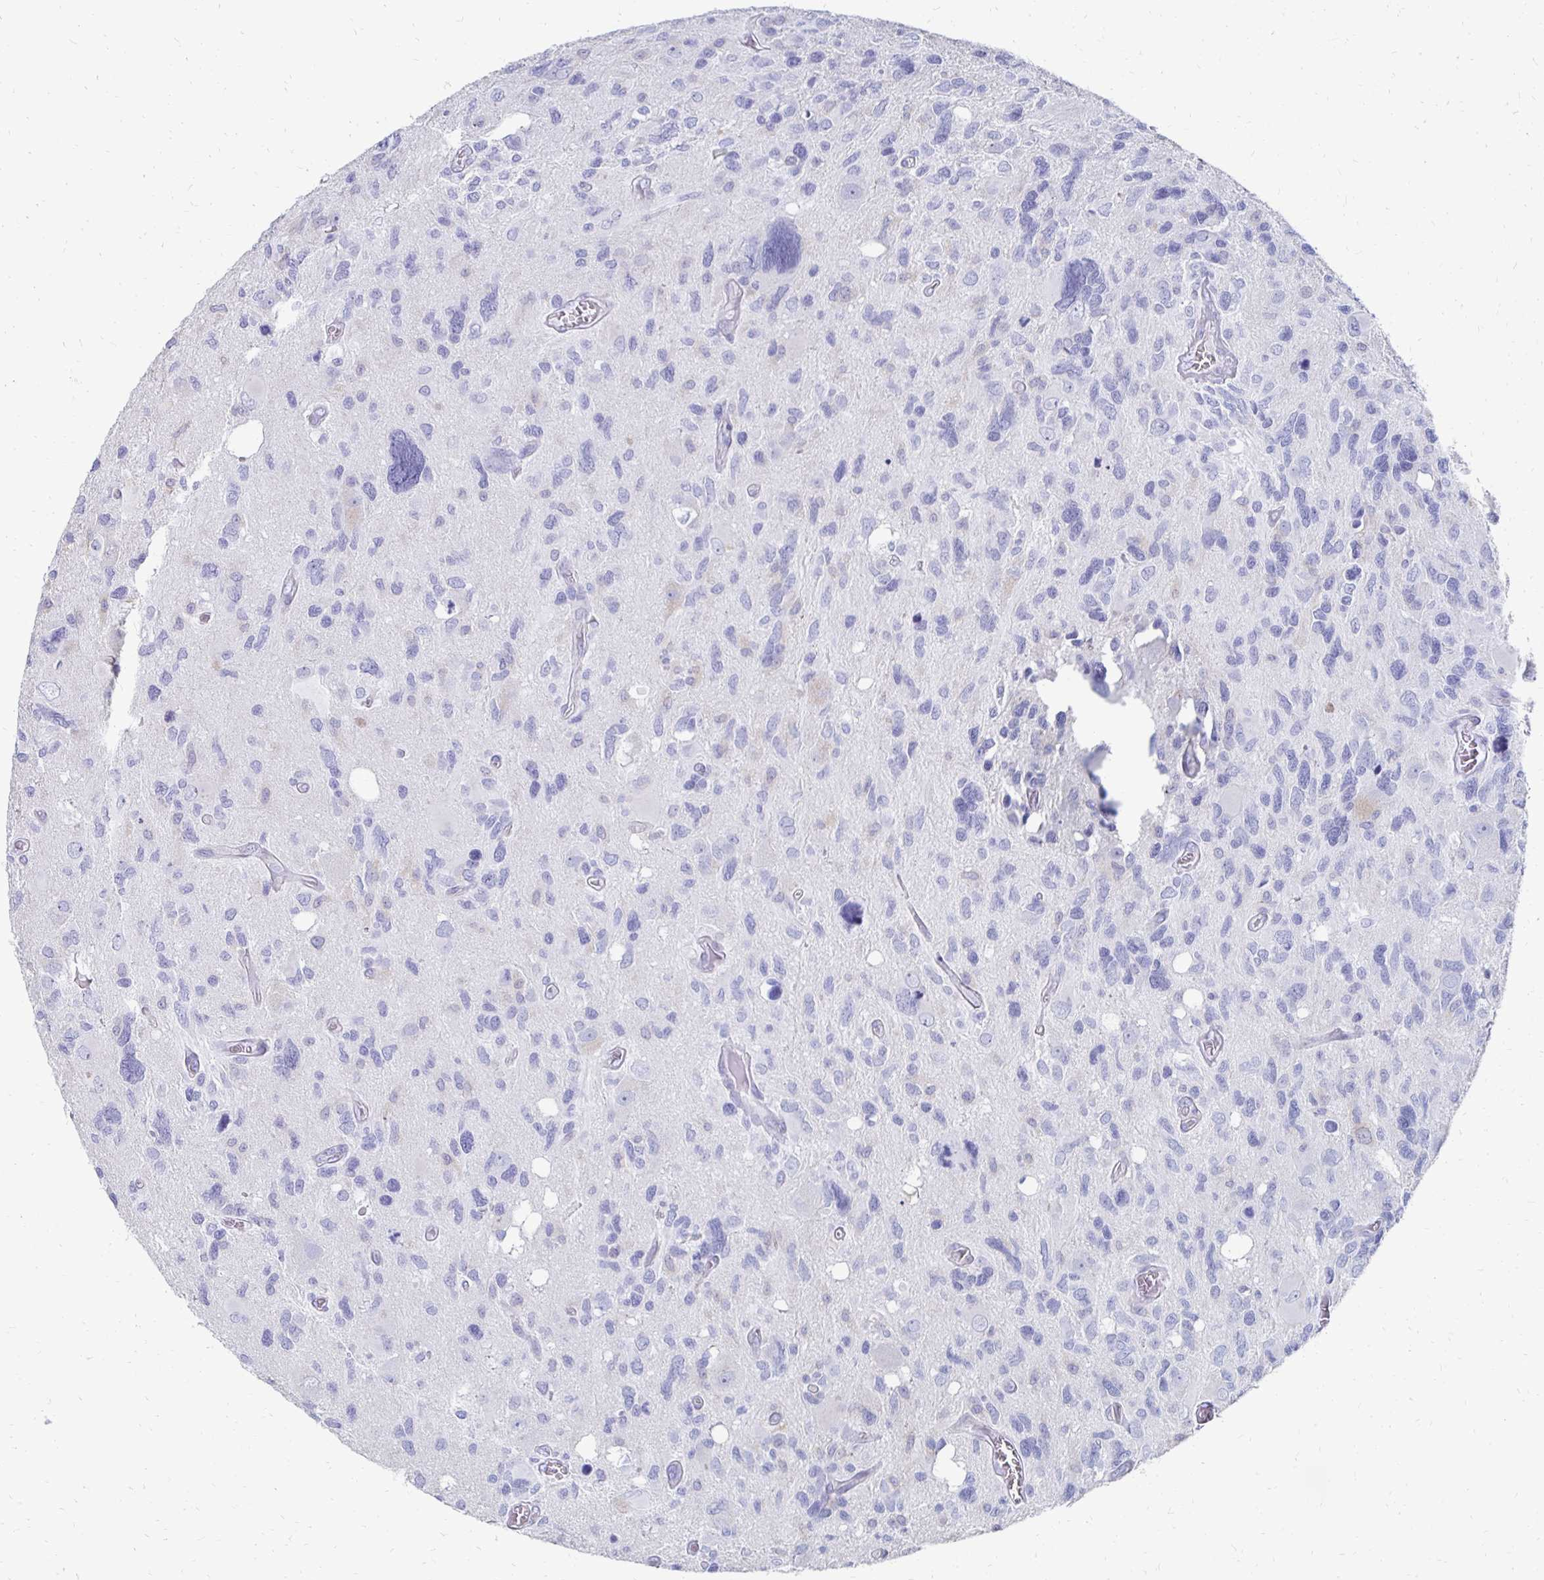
{"staining": {"intensity": "negative", "quantity": "none", "location": "none"}, "tissue": "glioma", "cell_type": "Tumor cells", "image_type": "cancer", "snomed": [{"axis": "morphology", "description": "Glioma, malignant, High grade"}, {"axis": "topography", "description": "Brain"}], "caption": "Glioma stained for a protein using immunohistochemistry (IHC) displays no expression tumor cells.", "gene": "SYCP3", "patient": {"sex": "male", "age": 49}}